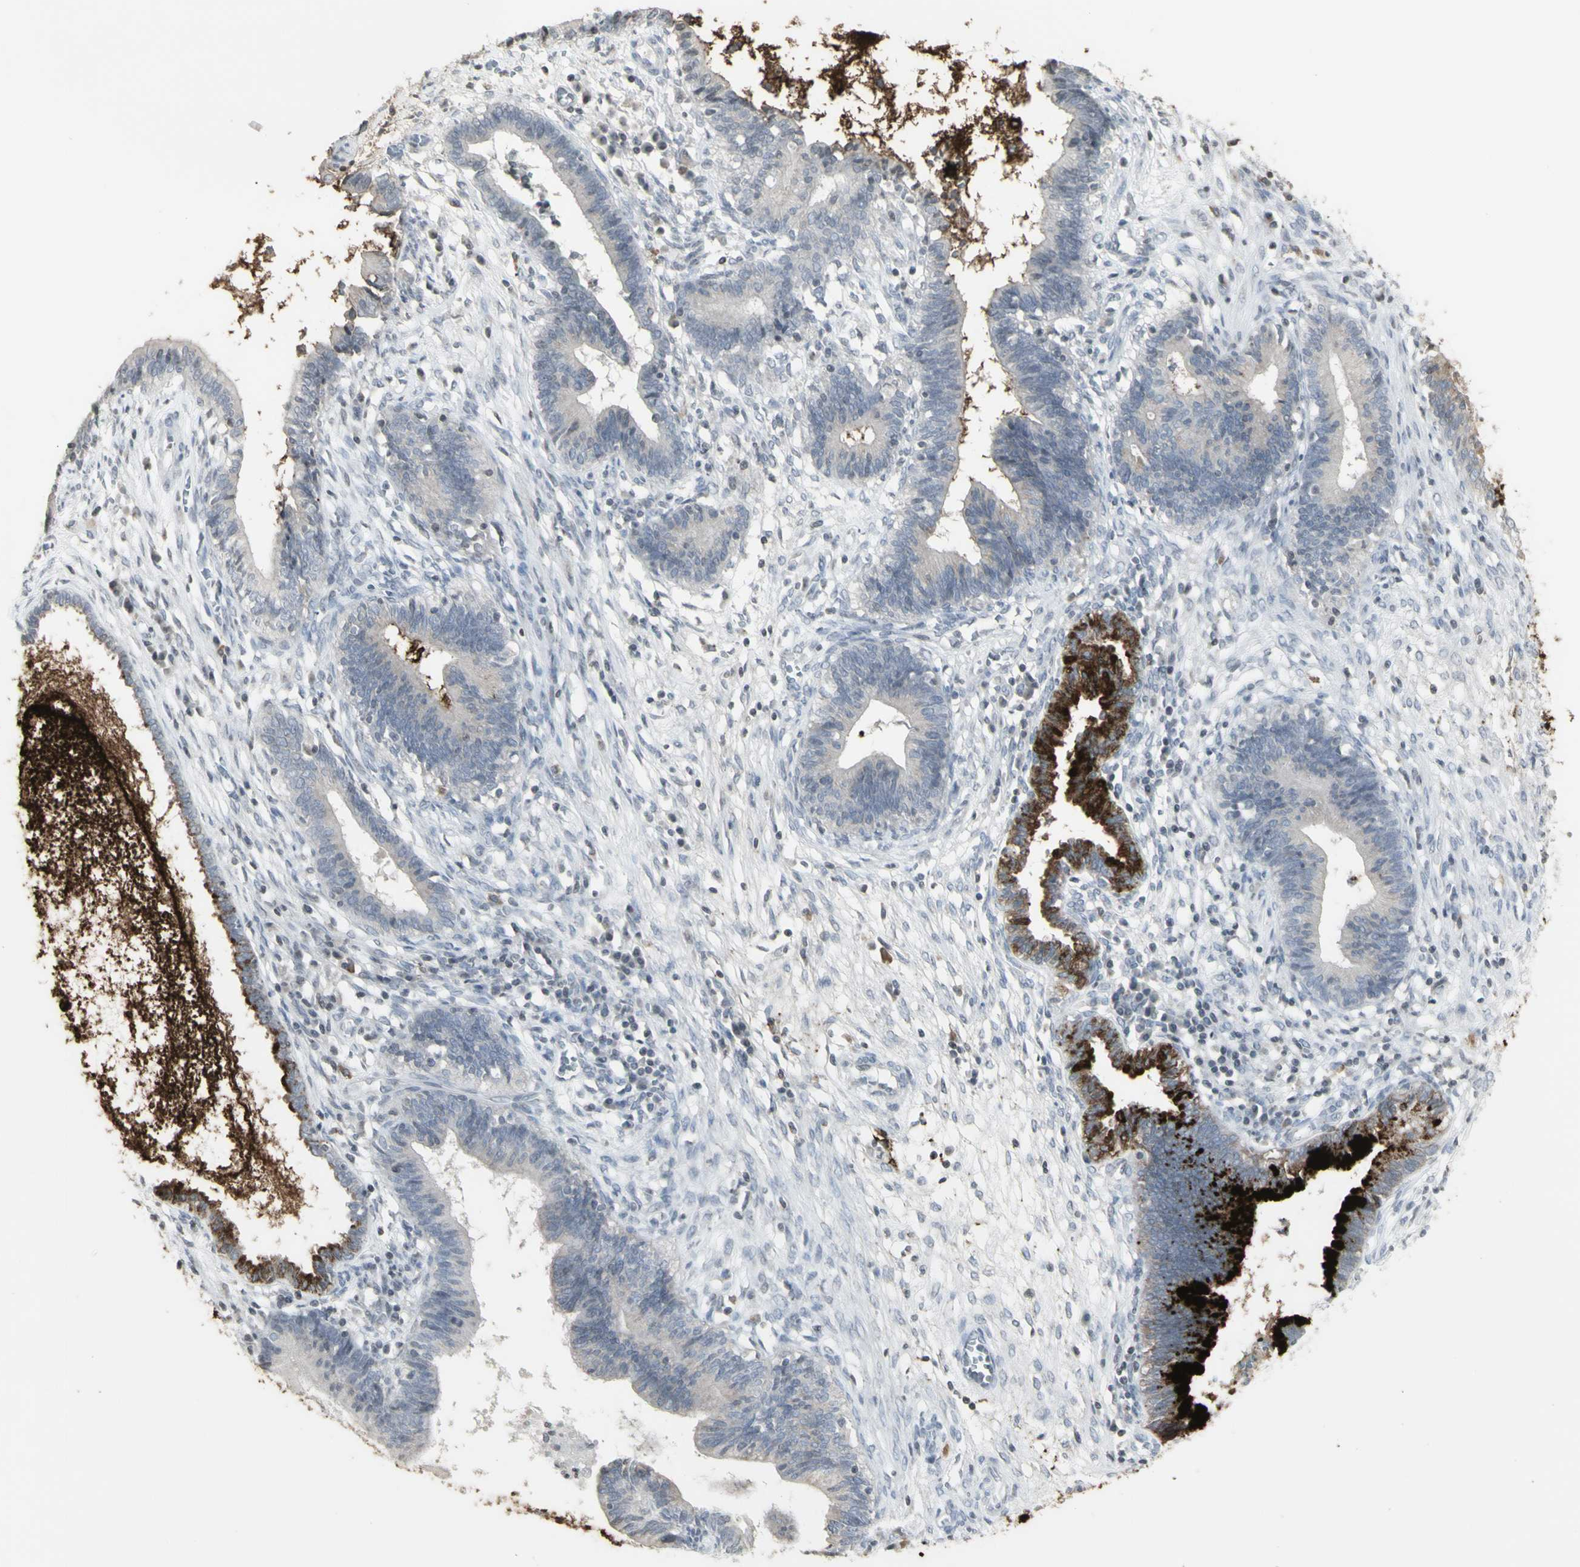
{"staining": {"intensity": "strong", "quantity": "<25%", "location": "cytoplasmic/membranous"}, "tissue": "cervical cancer", "cell_type": "Tumor cells", "image_type": "cancer", "snomed": [{"axis": "morphology", "description": "Adenocarcinoma, NOS"}, {"axis": "topography", "description": "Cervix"}], "caption": "Protein staining of cervical cancer (adenocarcinoma) tissue shows strong cytoplasmic/membranous expression in approximately <25% of tumor cells. Immunohistochemistry (ihc) stains the protein in brown and the nuclei are stained blue.", "gene": "MUC5AC", "patient": {"sex": "female", "age": 44}}